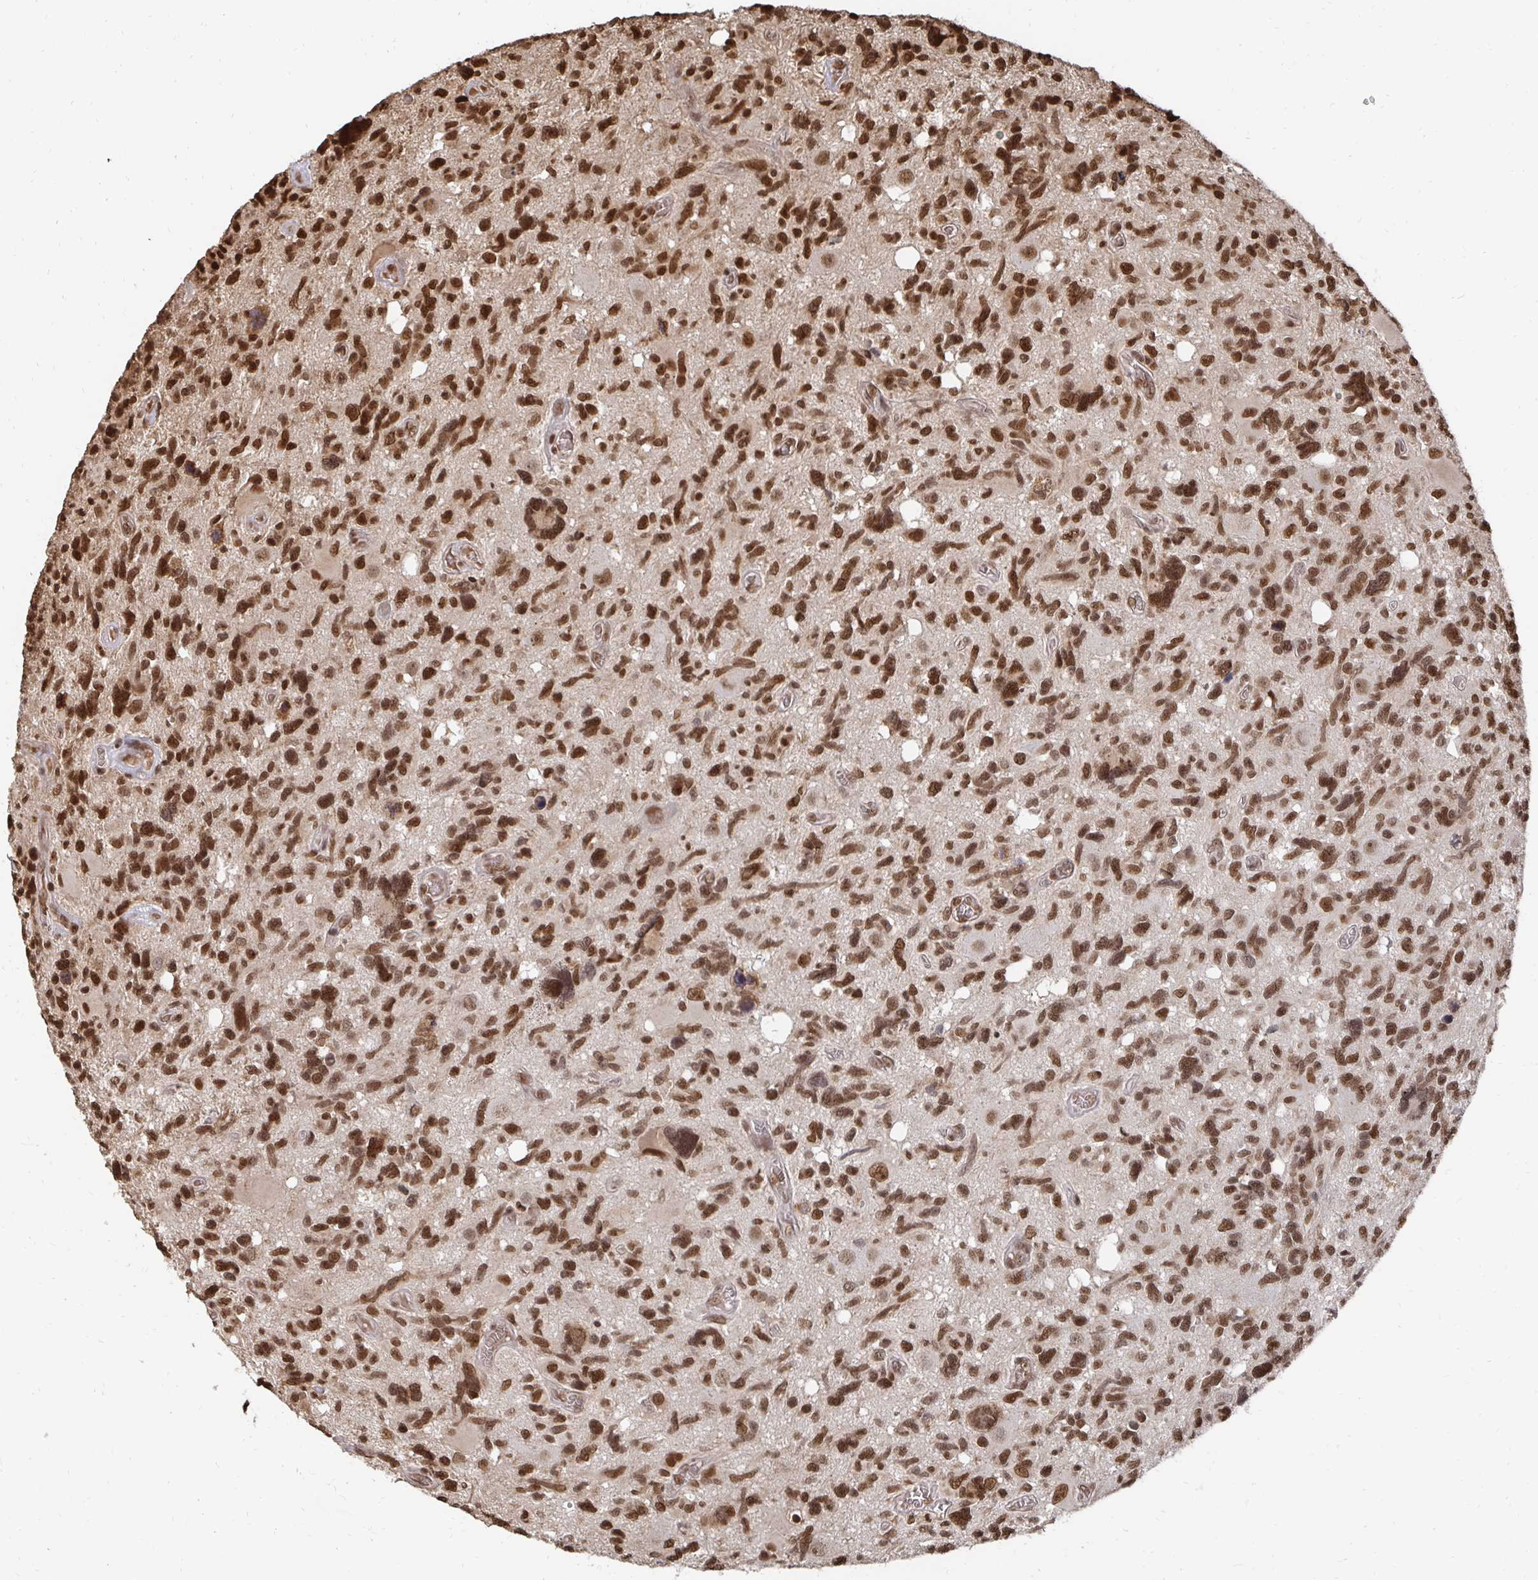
{"staining": {"intensity": "strong", "quantity": ">75%", "location": "nuclear"}, "tissue": "glioma", "cell_type": "Tumor cells", "image_type": "cancer", "snomed": [{"axis": "morphology", "description": "Glioma, malignant, High grade"}, {"axis": "topography", "description": "Brain"}], "caption": "IHC of glioma shows high levels of strong nuclear positivity in about >75% of tumor cells.", "gene": "GTF3C6", "patient": {"sex": "male", "age": 49}}